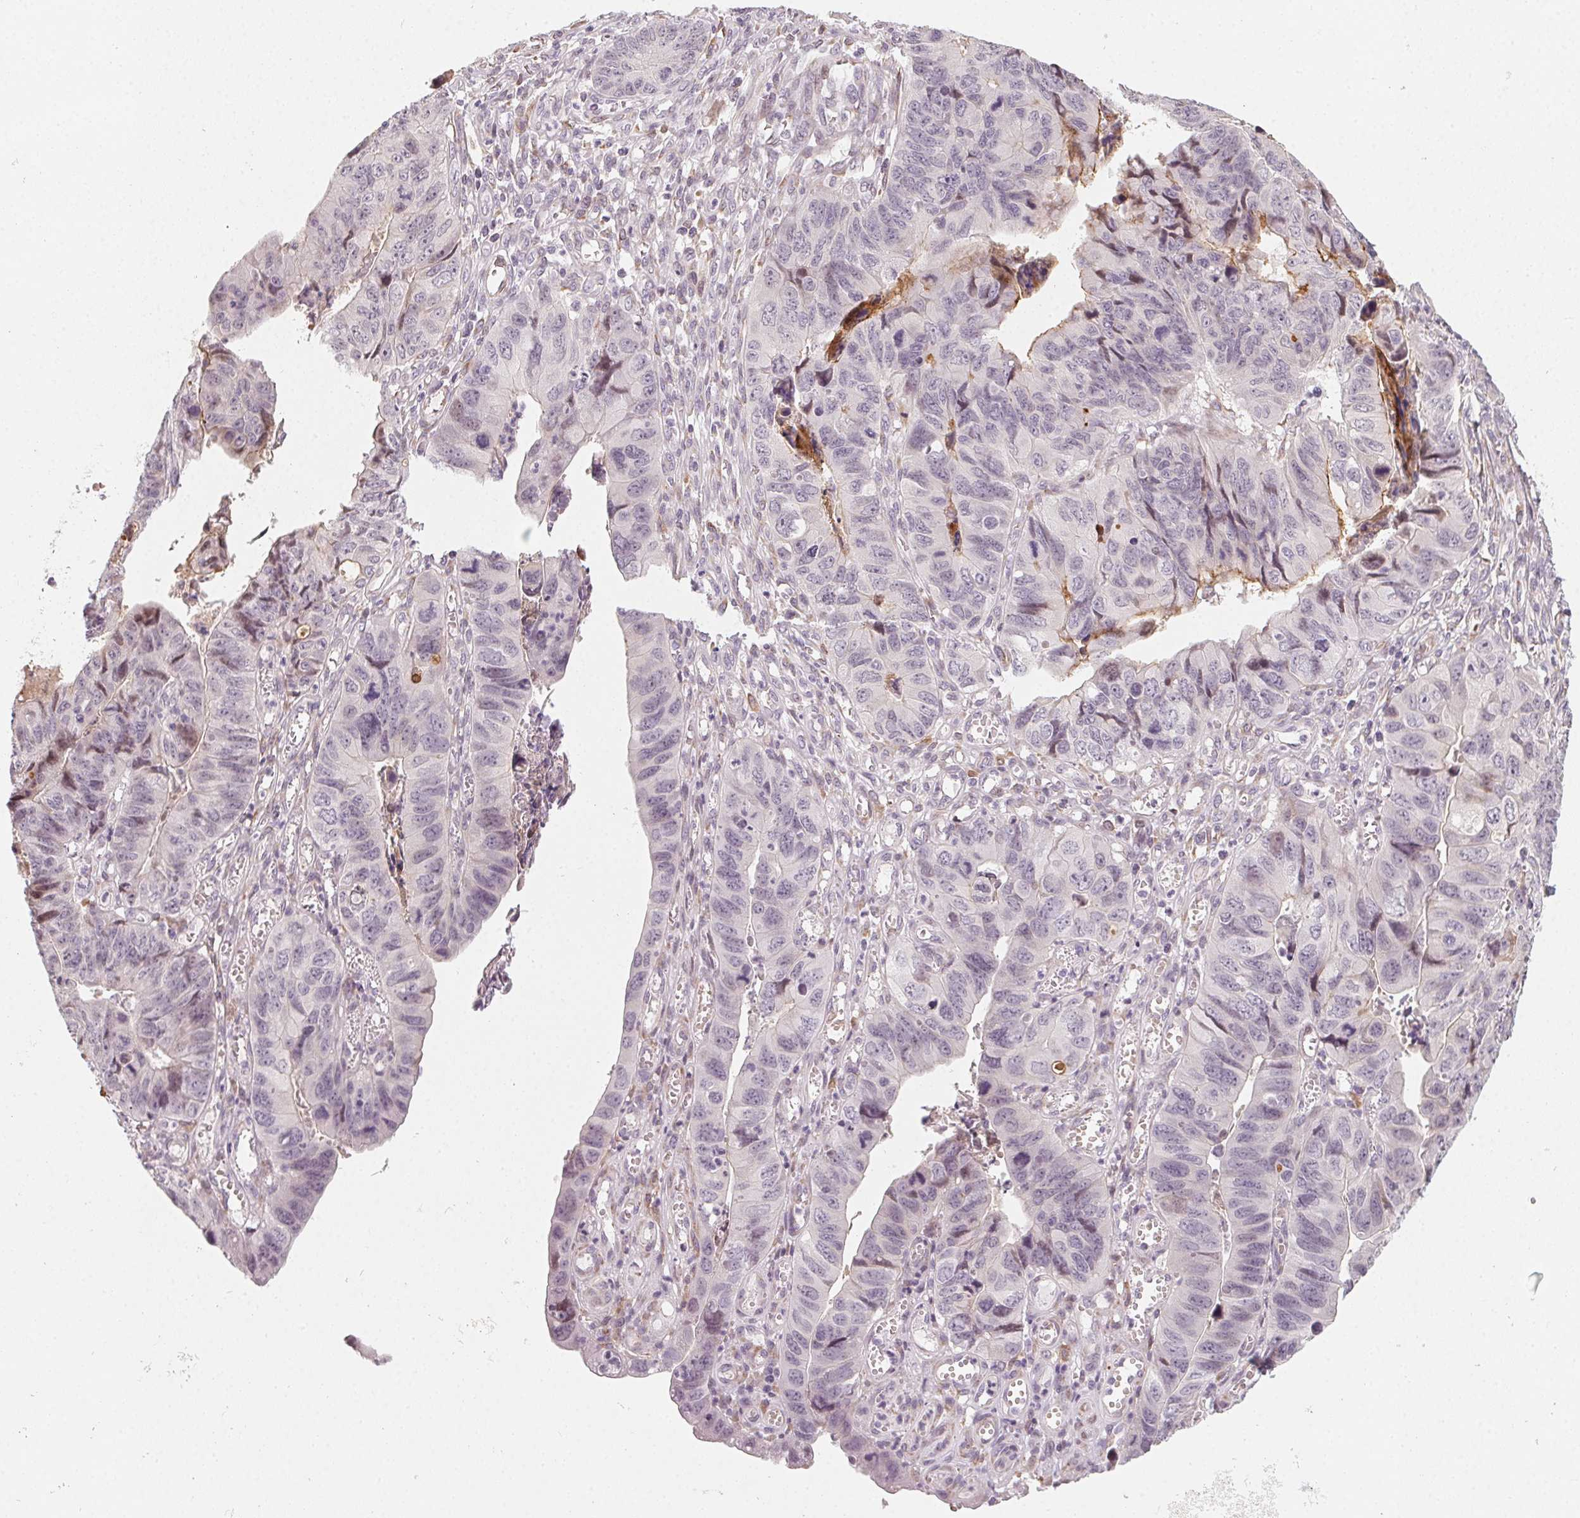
{"staining": {"intensity": "negative", "quantity": "none", "location": "none"}, "tissue": "stomach cancer", "cell_type": "Tumor cells", "image_type": "cancer", "snomed": [{"axis": "morphology", "description": "Adenocarcinoma, NOS"}, {"axis": "topography", "description": "Stomach, lower"}], "caption": "Immunohistochemistry (IHC) micrograph of human stomach cancer stained for a protein (brown), which exhibits no staining in tumor cells.", "gene": "CCDC96", "patient": {"sex": "male", "age": 77}}